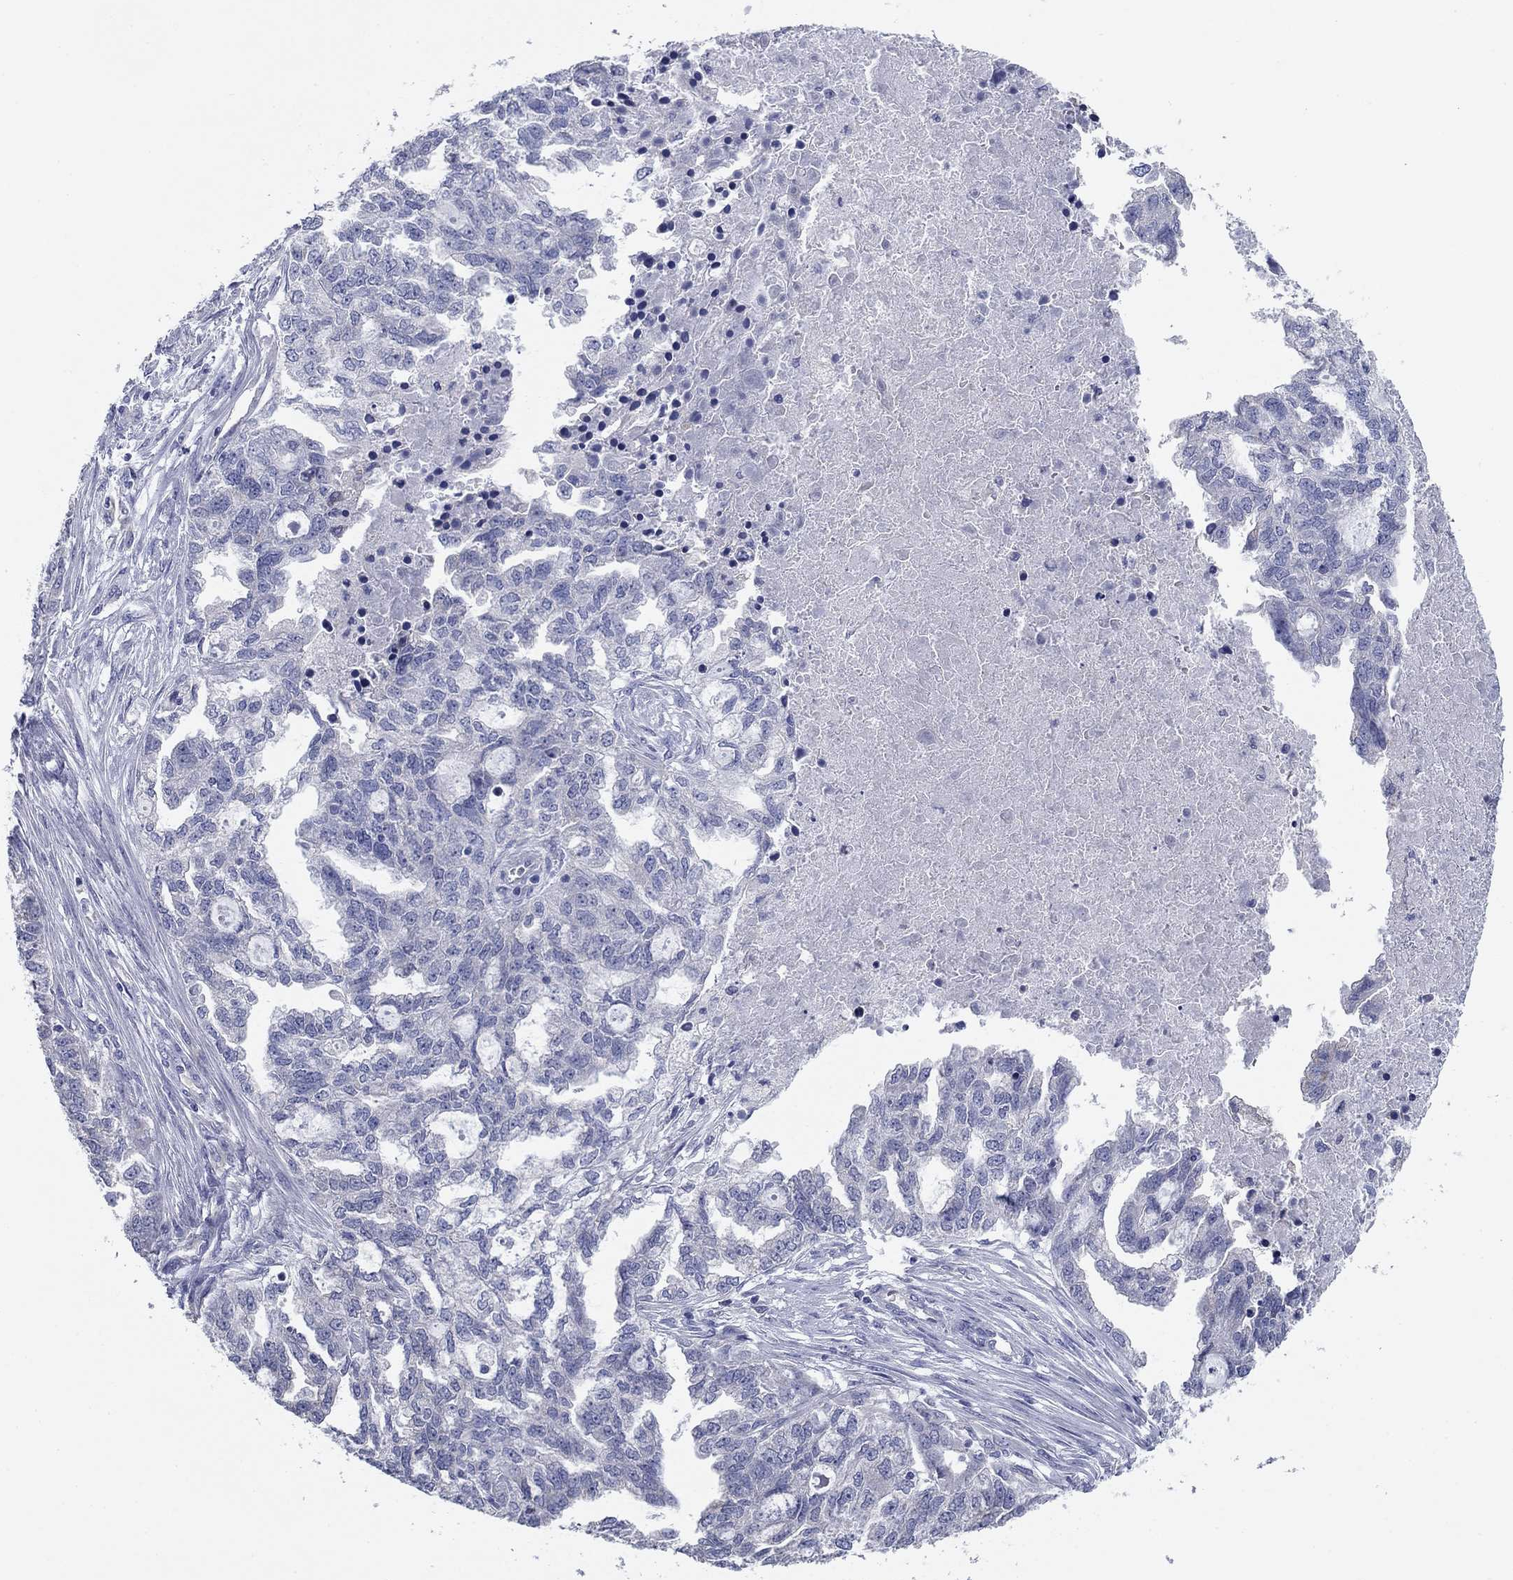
{"staining": {"intensity": "negative", "quantity": "none", "location": "none"}, "tissue": "ovarian cancer", "cell_type": "Tumor cells", "image_type": "cancer", "snomed": [{"axis": "morphology", "description": "Cystadenocarcinoma, serous, NOS"}, {"axis": "topography", "description": "Ovary"}], "caption": "Human ovarian cancer (serous cystadenocarcinoma) stained for a protein using IHC exhibits no positivity in tumor cells.", "gene": "GRK7", "patient": {"sex": "female", "age": 51}}